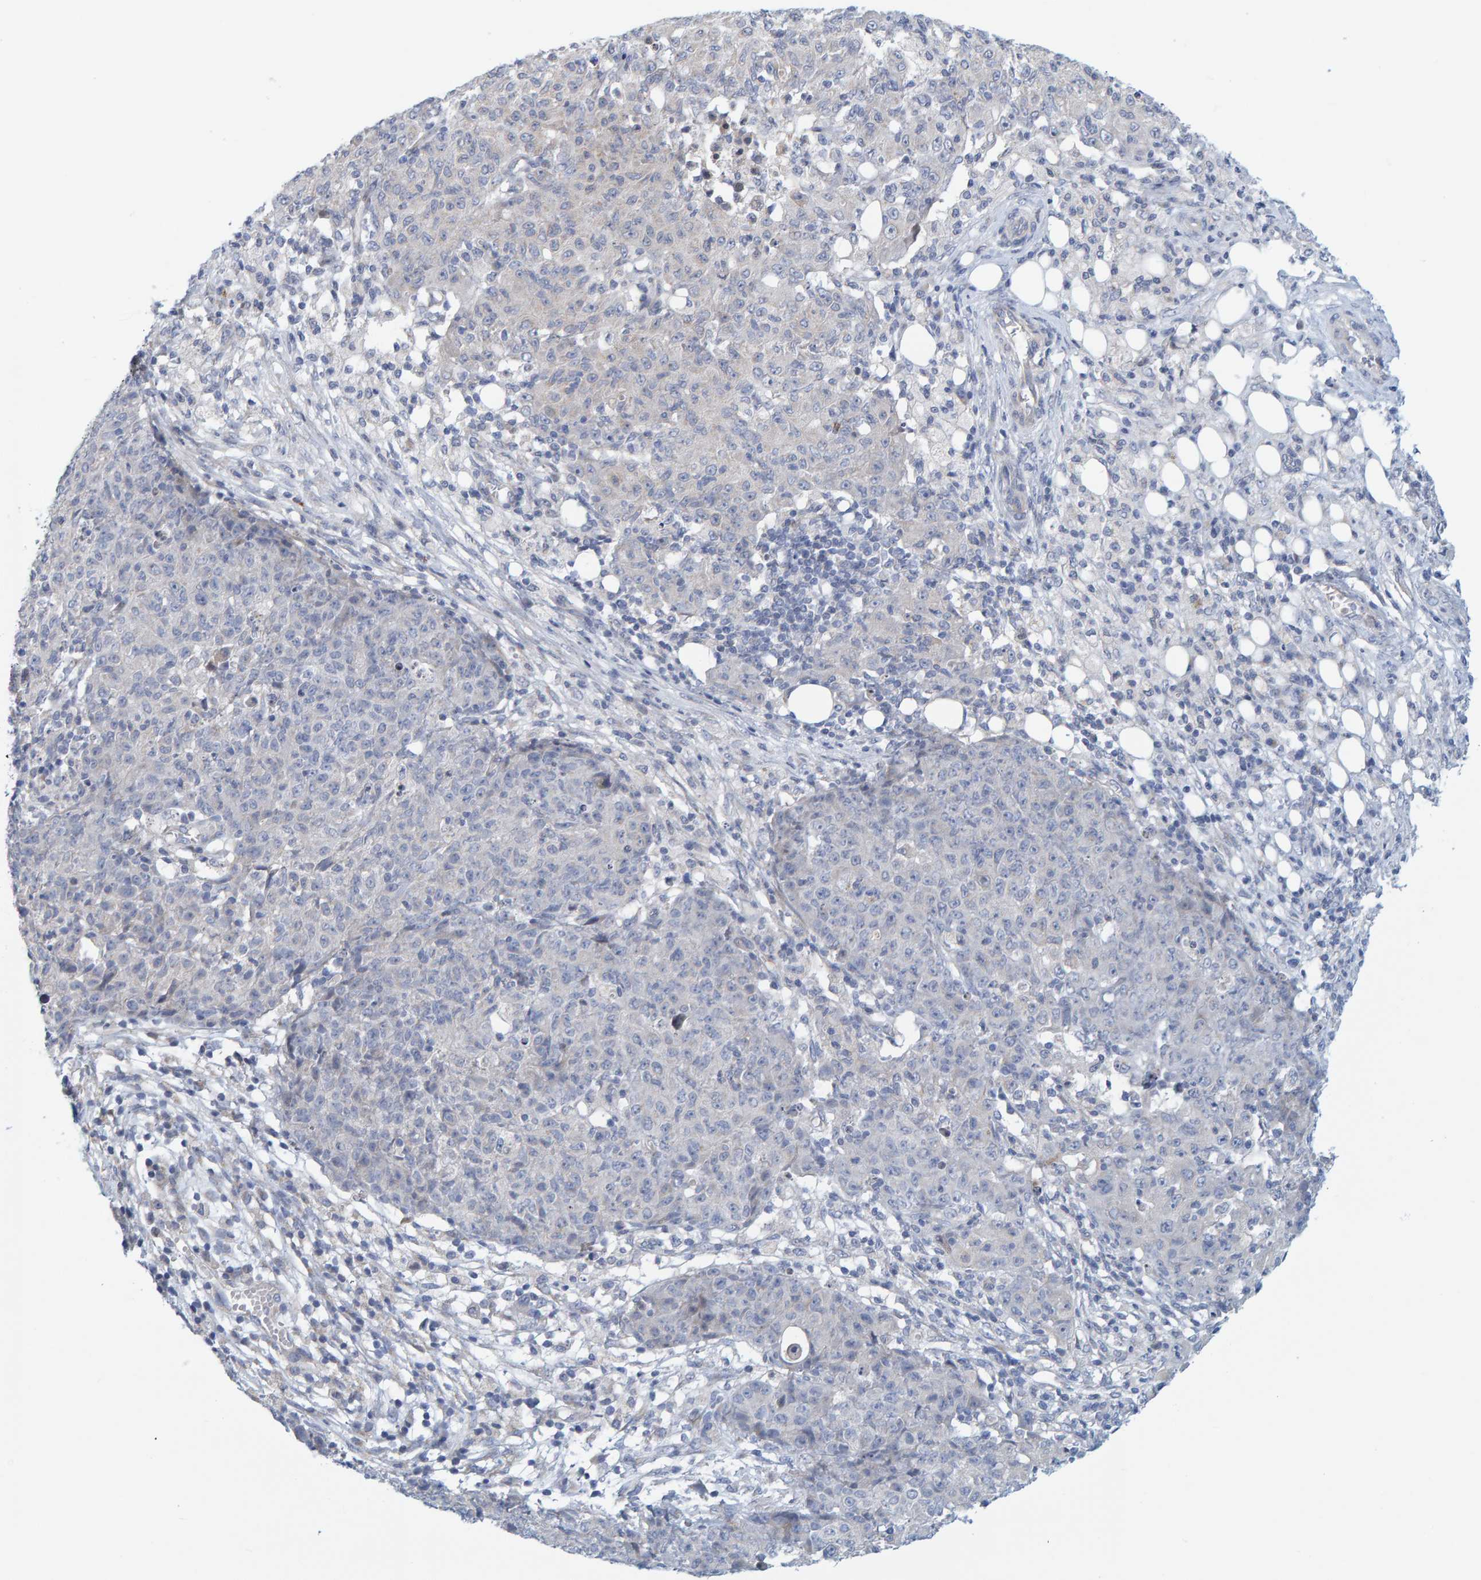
{"staining": {"intensity": "negative", "quantity": "none", "location": "none"}, "tissue": "ovarian cancer", "cell_type": "Tumor cells", "image_type": "cancer", "snomed": [{"axis": "morphology", "description": "Carcinoma, endometroid"}, {"axis": "topography", "description": "Ovary"}], "caption": "DAB (3,3'-diaminobenzidine) immunohistochemical staining of human ovarian endometroid carcinoma reveals no significant staining in tumor cells.", "gene": "ZC3H3", "patient": {"sex": "female", "age": 42}}